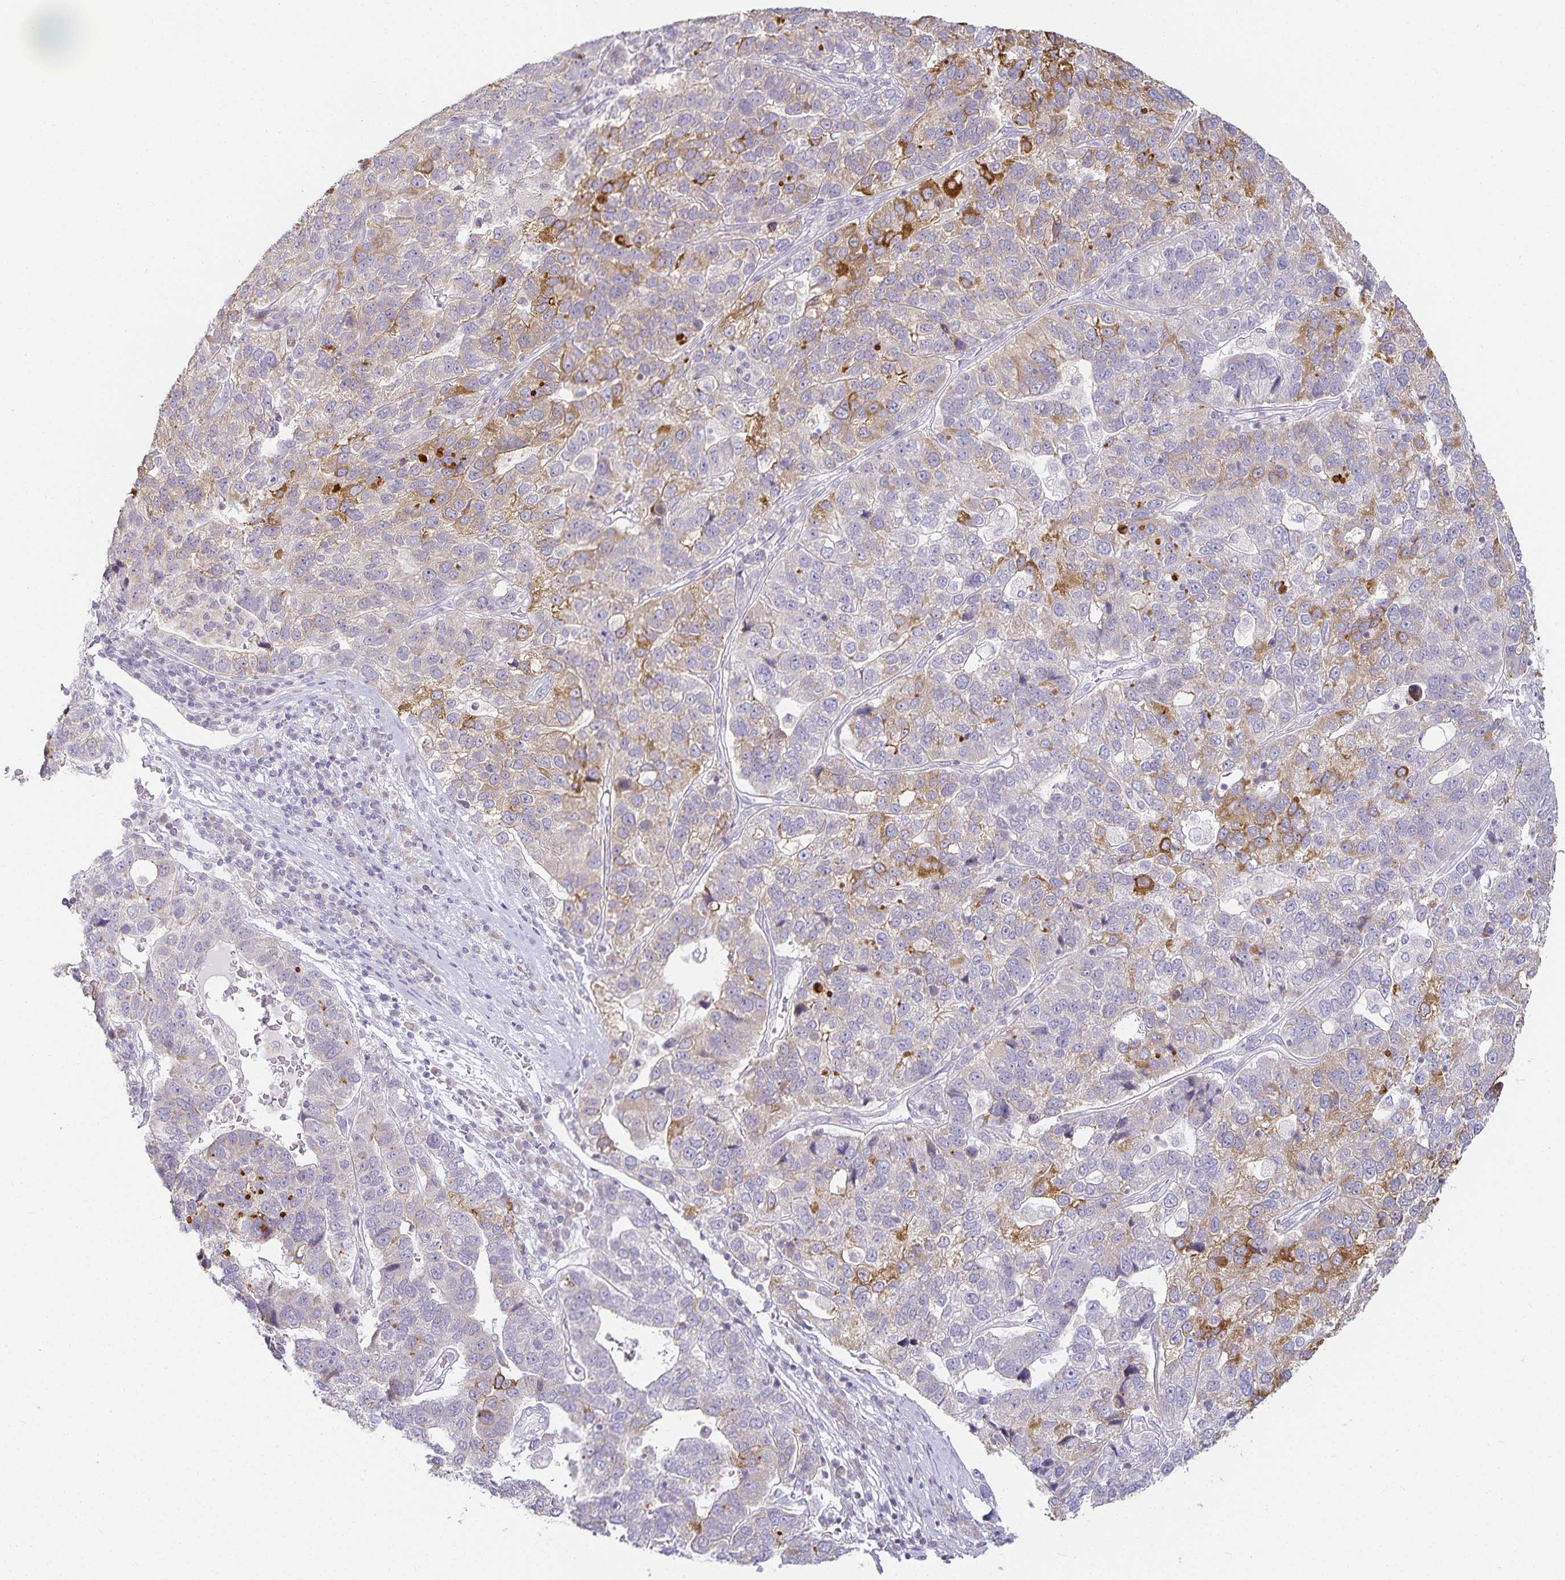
{"staining": {"intensity": "moderate", "quantity": "<25%", "location": "cytoplasmic/membranous"}, "tissue": "pancreatic cancer", "cell_type": "Tumor cells", "image_type": "cancer", "snomed": [{"axis": "morphology", "description": "Adenocarcinoma, NOS"}, {"axis": "topography", "description": "Pancreas"}], "caption": "Pancreatic adenocarcinoma stained for a protein exhibits moderate cytoplasmic/membranous positivity in tumor cells.", "gene": "GP2", "patient": {"sex": "female", "age": 61}}